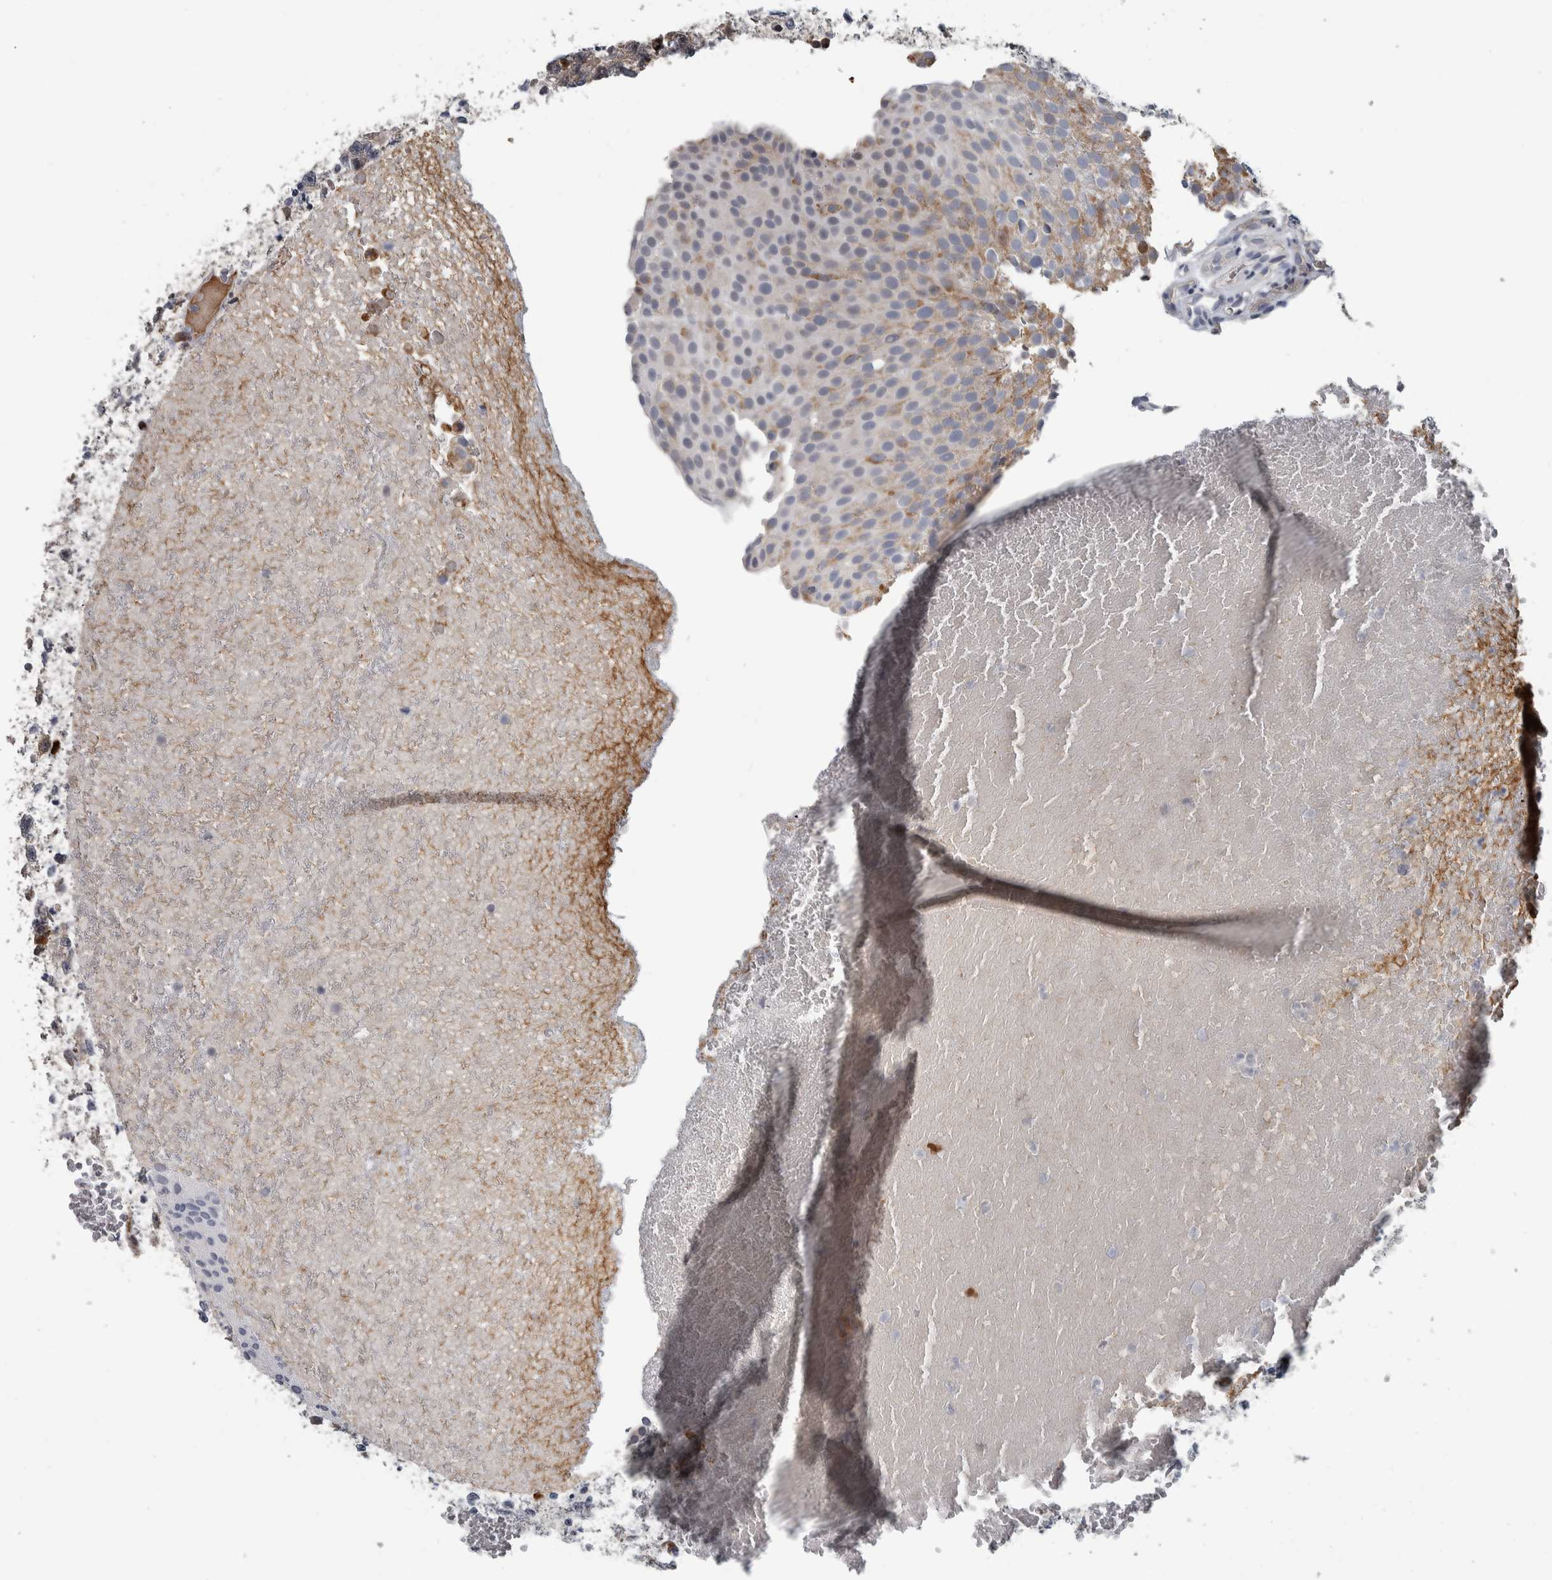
{"staining": {"intensity": "weak", "quantity": "25%-75%", "location": "cytoplasmic/membranous"}, "tissue": "urothelial cancer", "cell_type": "Tumor cells", "image_type": "cancer", "snomed": [{"axis": "morphology", "description": "Urothelial carcinoma, Low grade"}, {"axis": "topography", "description": "Urinary bladder"}], "caption": "An image of urothelial cancer stained for a protein demonstrates weak cytoplasmic/membranous brown staining in tumor cells. The staining was performed using DAB (3,3'-diaminobenzidine), with brown indicating positive protein expression. Nuclei are stained blue with hematoxylin.", "gene": "CAVIN4", "patient": {"sex": "male", "age": 78}}